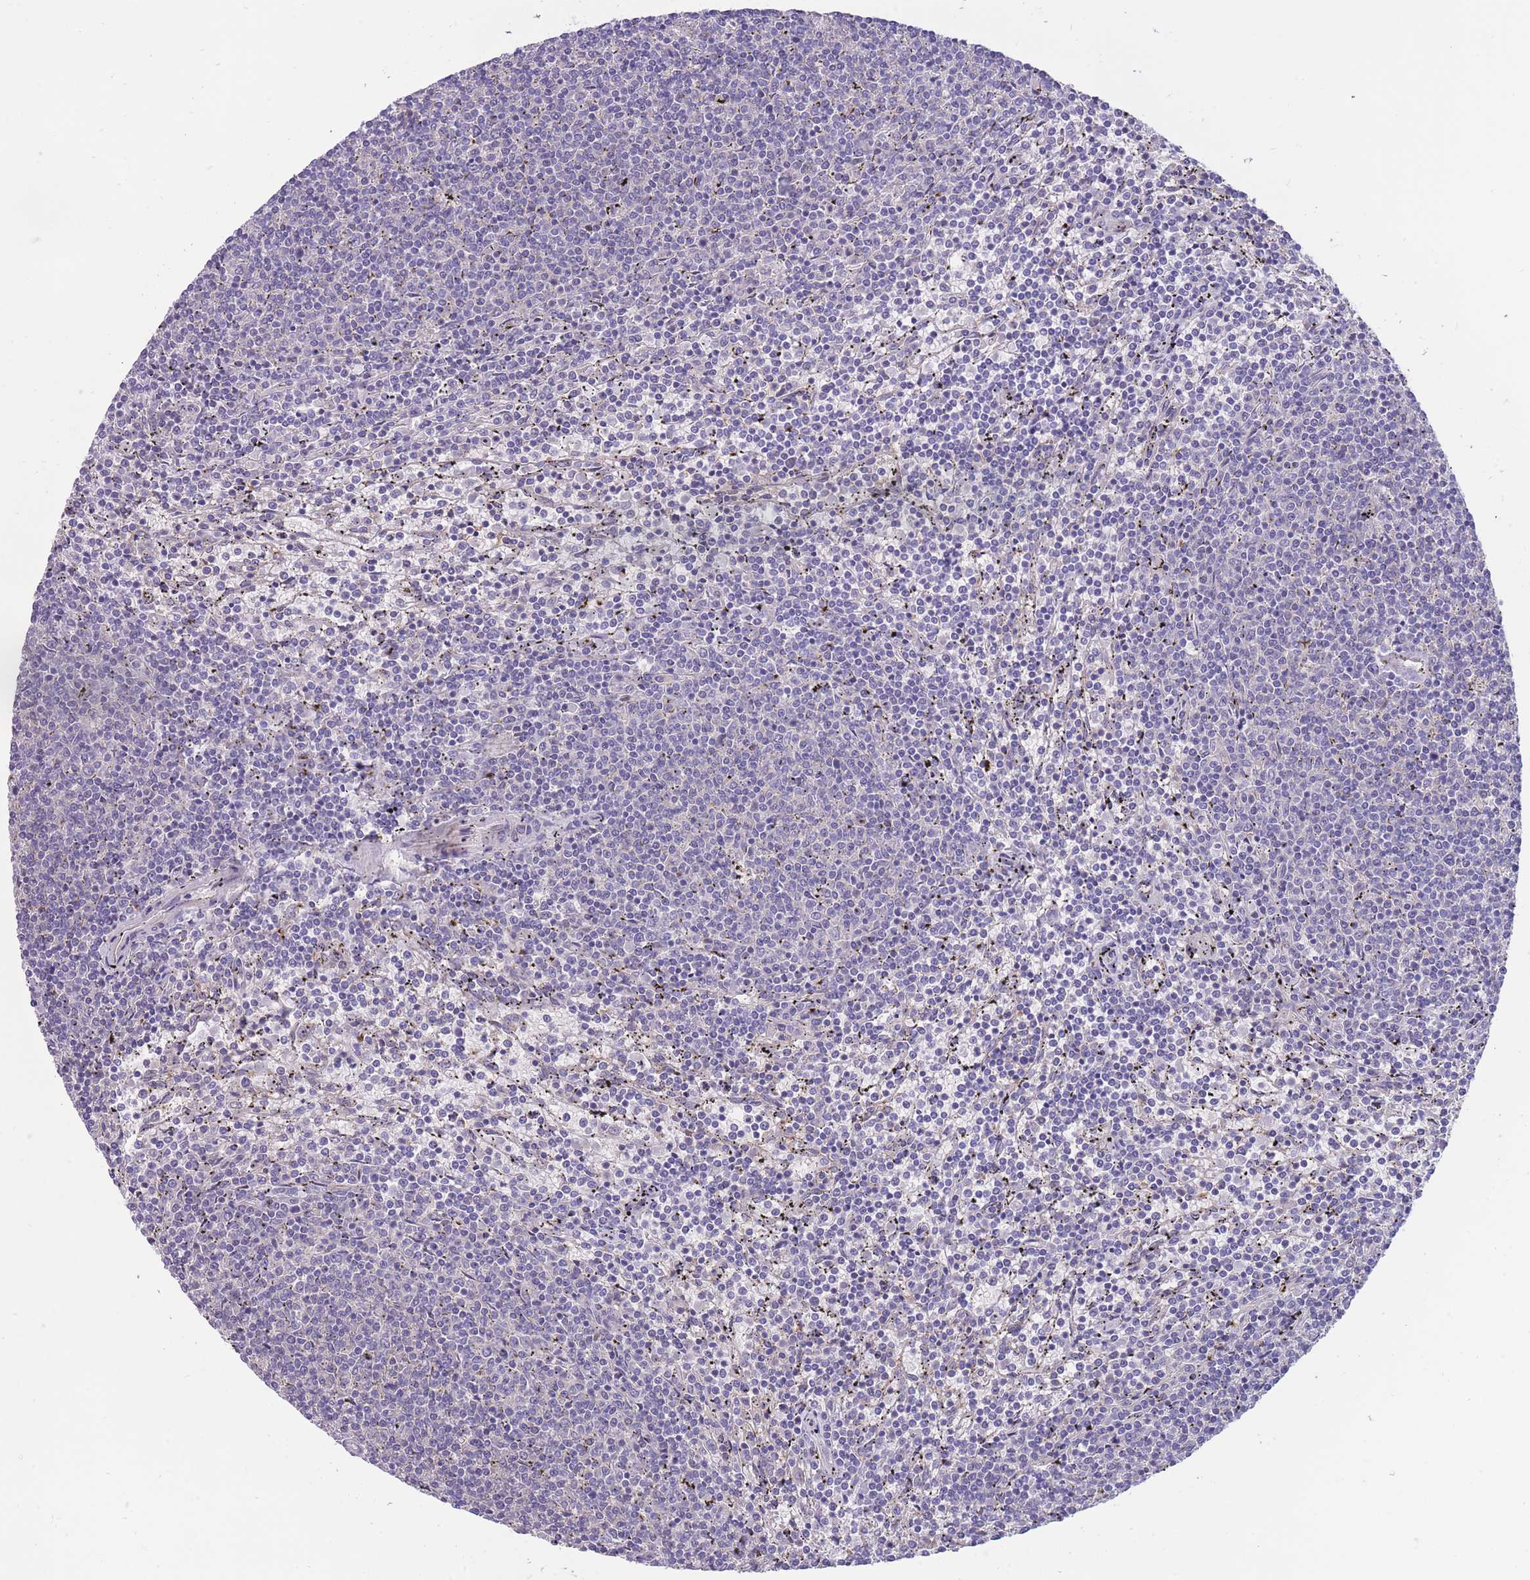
{"staining": {"intensity": "negative", "quantity": "none", "location": "none"}, "tissue": "lymphoma", "cell_type": "Tumor cells", "image_type": "cancer", "snomed": [{"axis": "morphology", "description": "Malignant lymphoma, non-Hodgkin's type, Low grade"}, {"axis": "topography", "description": "Spleen"}], "caption": "This is an immunohistochemistry (IHC) photomicrograph of human malignant lymphoma, non-Hodgkin's type (low-grade). There is no expression in tumor cells.", "gene": "RGS11", "patient": {"sex": "female", "age": 50}}